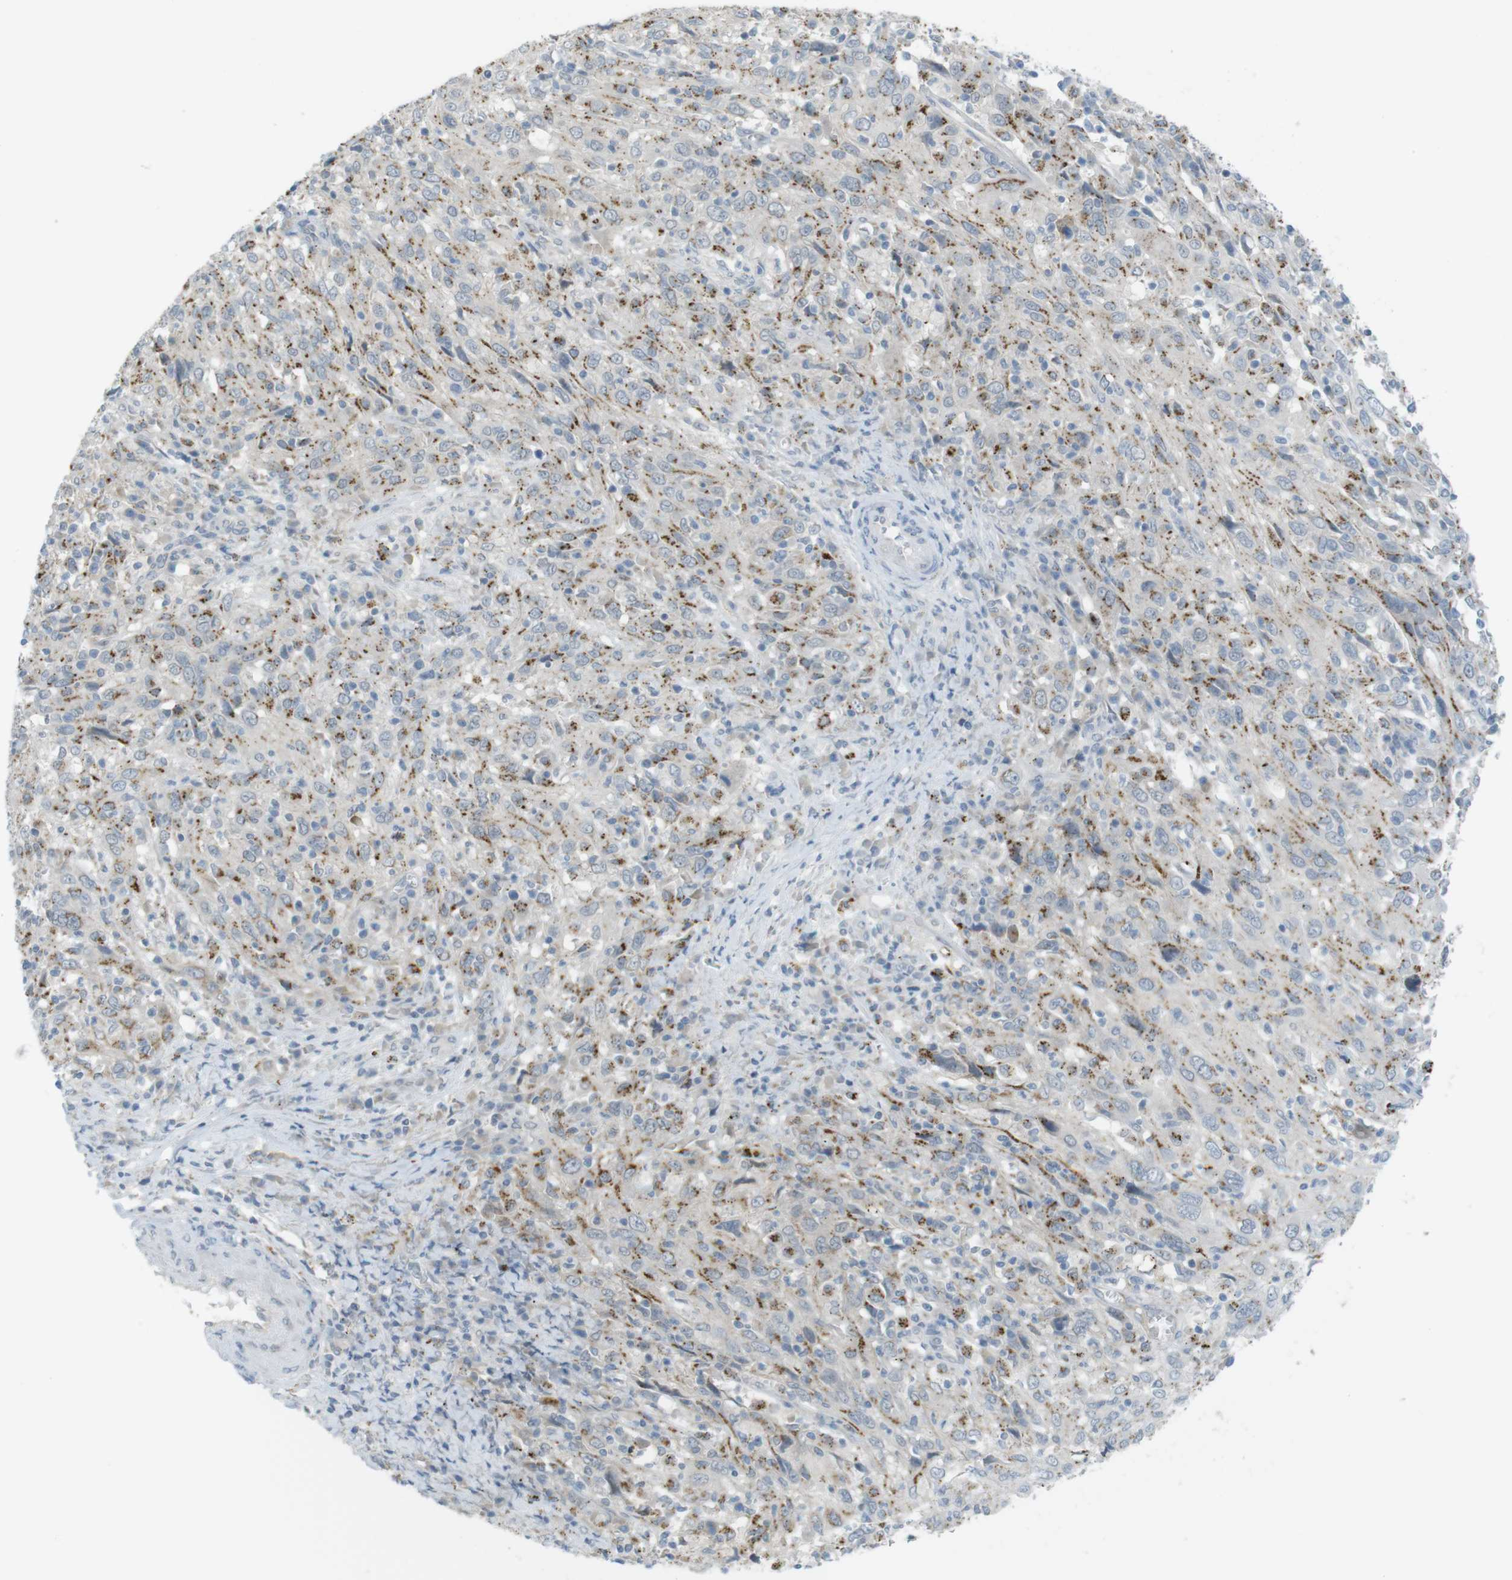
{"staining": {"intensity": "moderate", "quantity": ">75%", "location": "cytoplasmic/membranous"}, "tissue": "cervical cancer", "cell_type": "Tumor cells", "image_type": "cancer", "snomed": [{"axis": "morphology", "description": "Squamous cell carcinoma, NOS"}, {"axis": "topography", "description": "Cervix"}], "caption": "A micrograph of human cervical cancer (squamous cell carcinoma) stained for a protein exhibits moderate cytoplasmic/membranous brown staining in tumor cells.", "gene": "UGT8", "patient": {"sex": "female", "age": 46}}